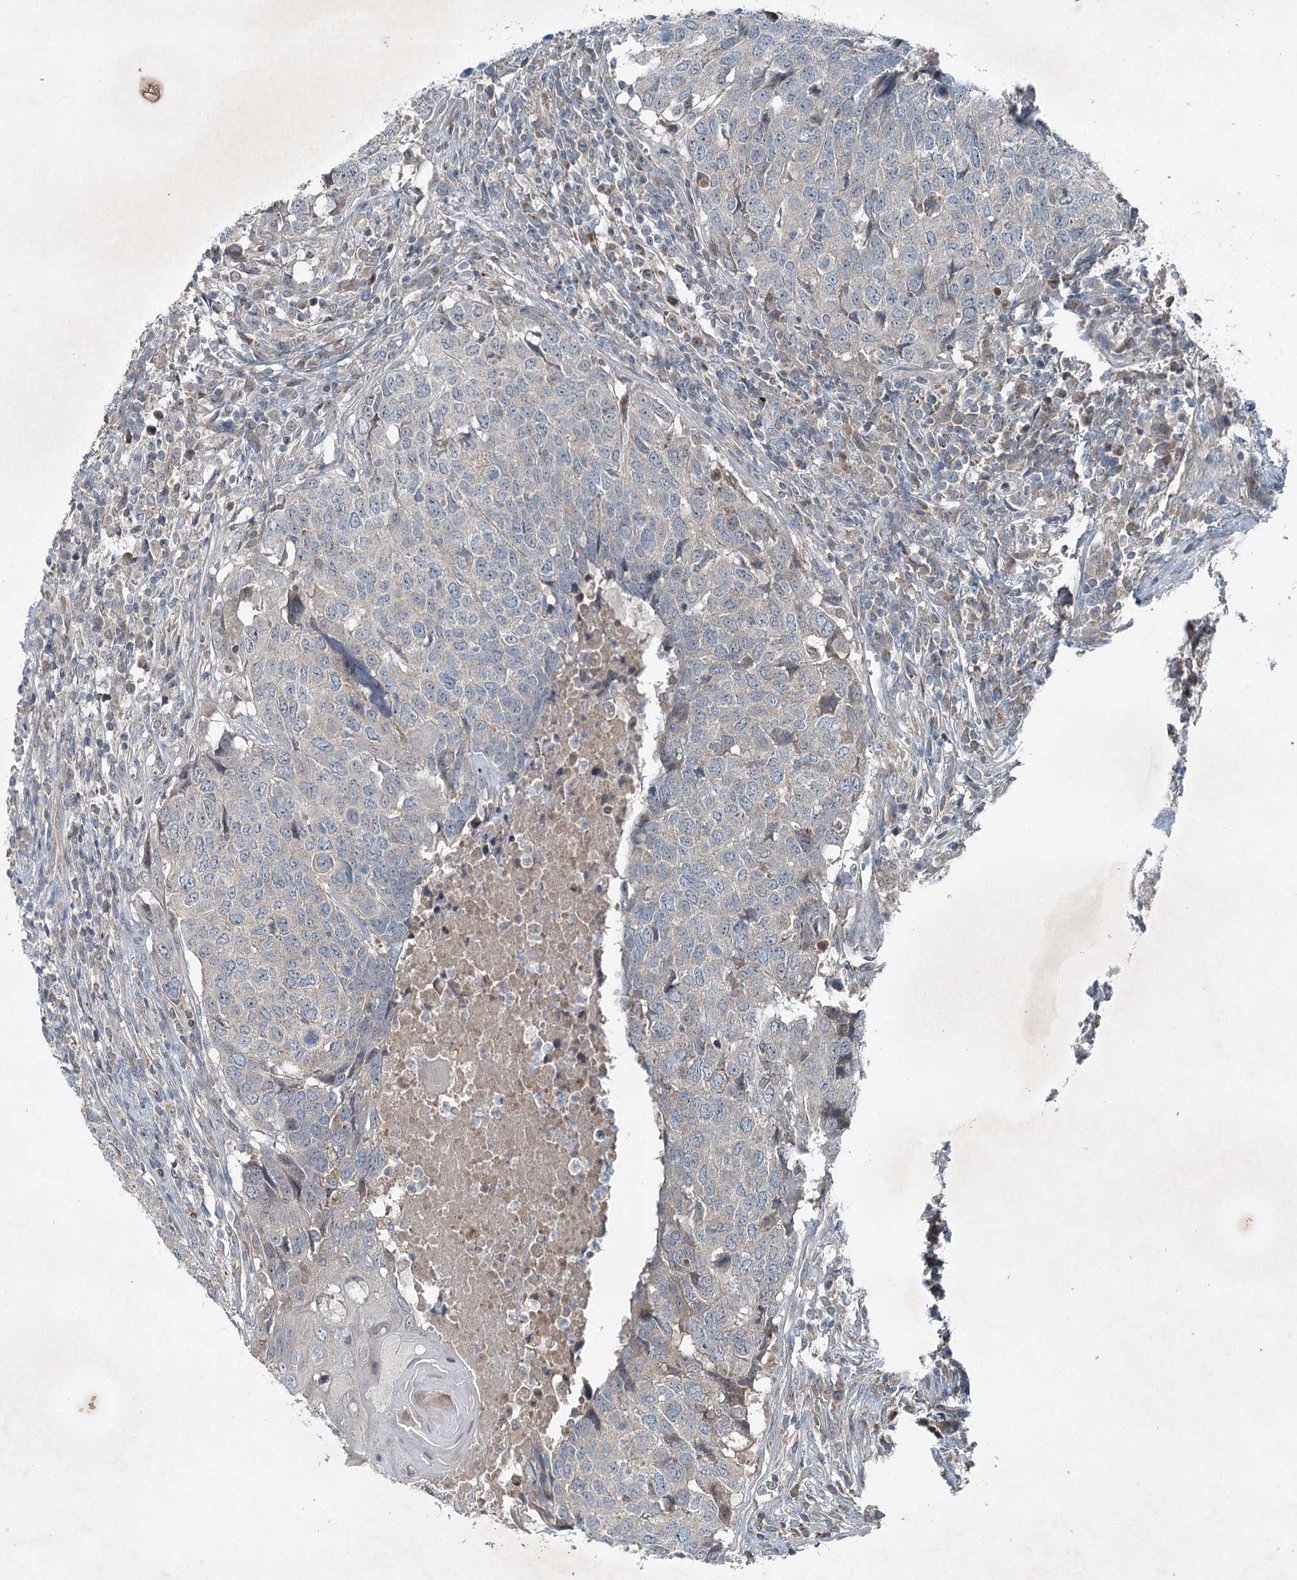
{"staining": {"intensity": "negative", "quantity": "none", "location": "none"}, "tissue": "head and neck cancer", "cell_type": "Tumor cells", "image_type": "cancer", "snomed": [{"axis": "morphology", "description": "Squamous cell carcinoma, NOS"}, {"axis": "topography", "description": "Head-Neck"}], "caption": "The histopathology image shows no staining of tumor cells in head and neck squamous cell carcinoma.", "gene": "CHCHD5", "patient": {"sex": "male", "age": 66}}